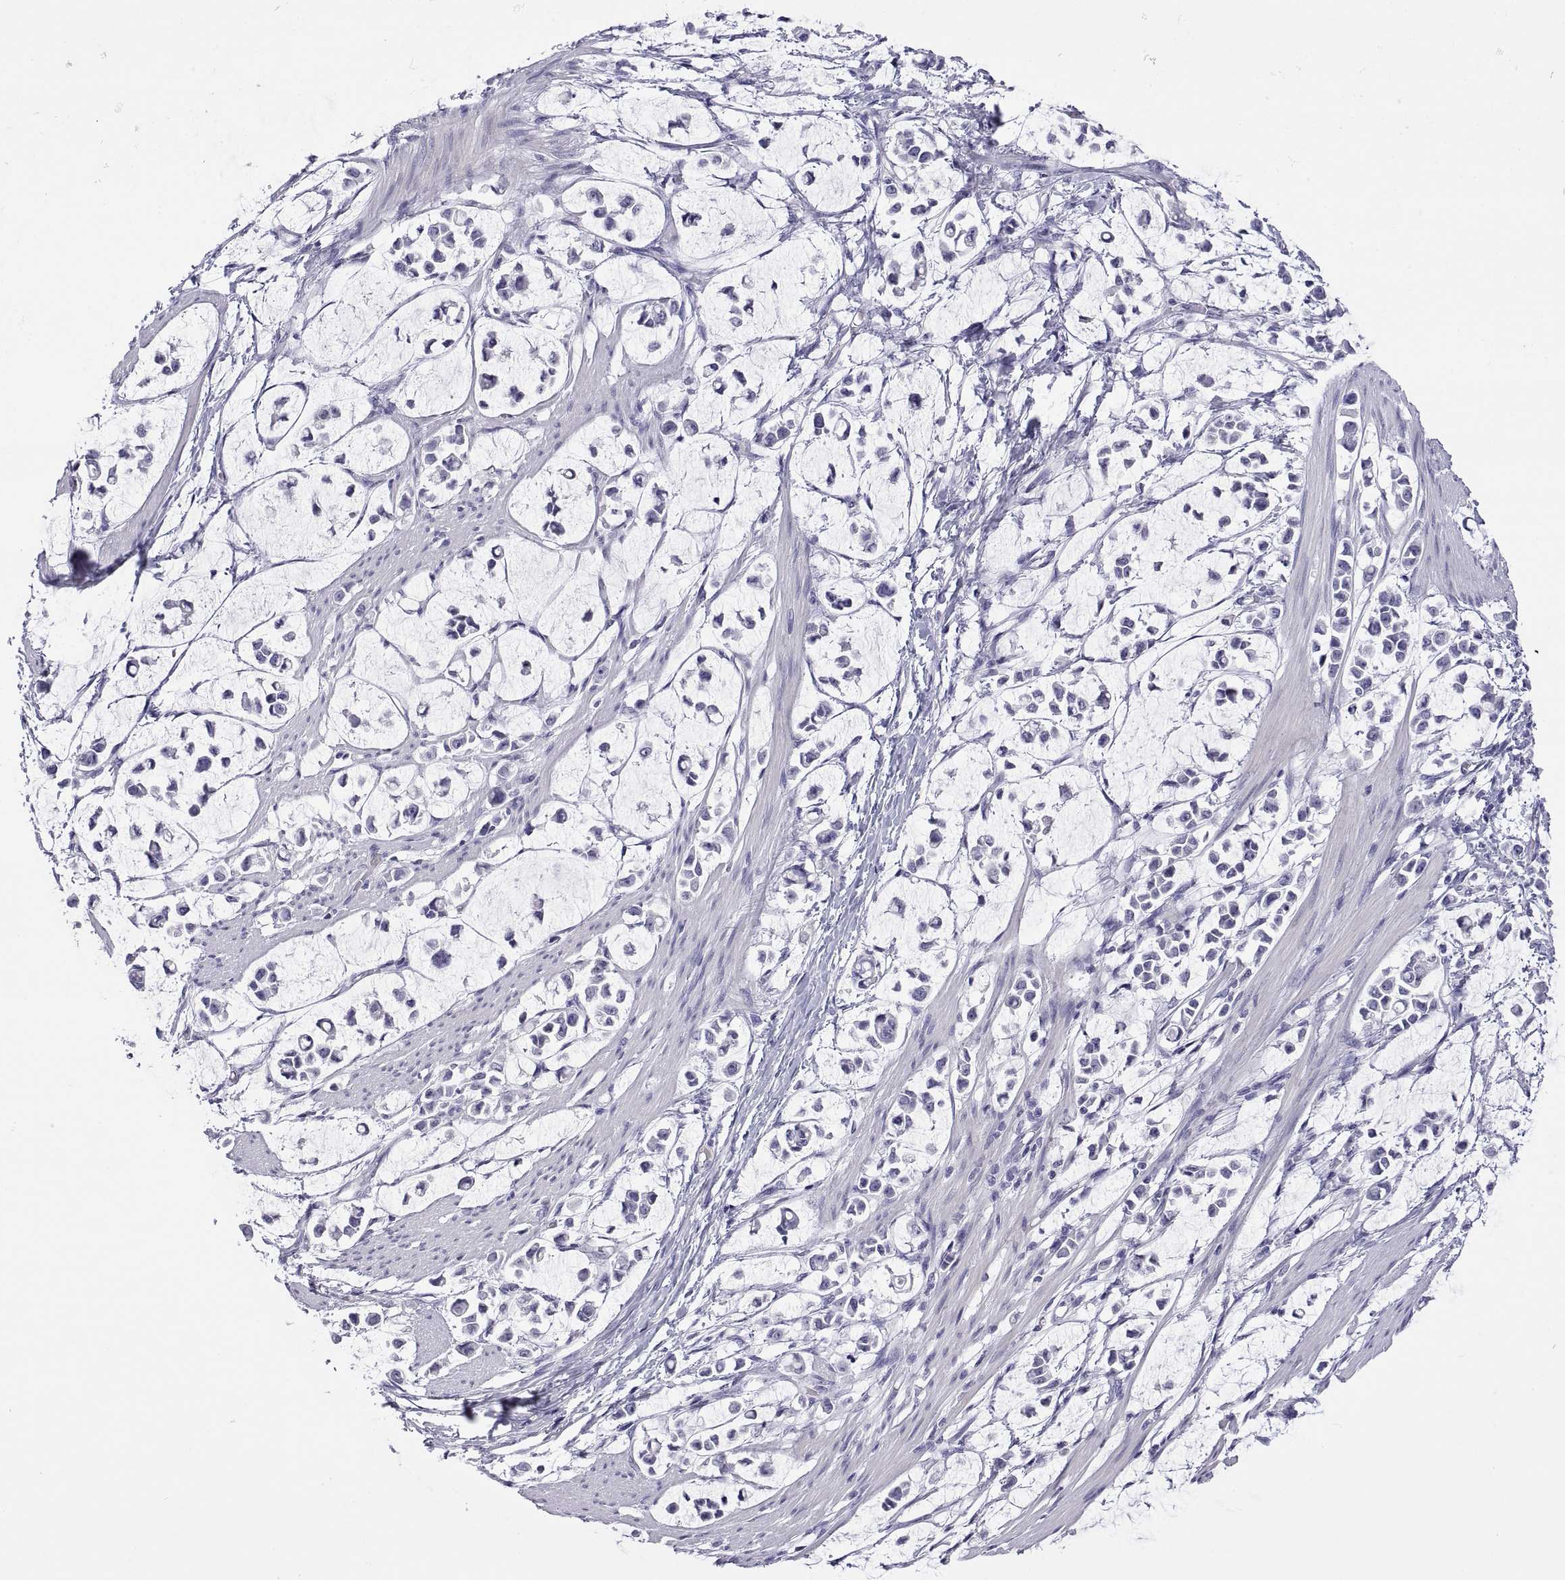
{"staining": {"intensity": "negative", "quantity": "none", "location": "none"}, "tissue": "stomach cancer", "cell_type": "Tumor cells", "image_type": "cancer", "snomed": [{"axis": "morphology", "description": "Adenocarcinoma, NOS"}, {"axis": "topography", "description": "Stomach"}], "caption": "Immunohistochemical staining of human stomach cancer reveals no significant positivity in tumor cells.", "gene": "VSX2", "patient": {"sex": "male", "age": 82}}